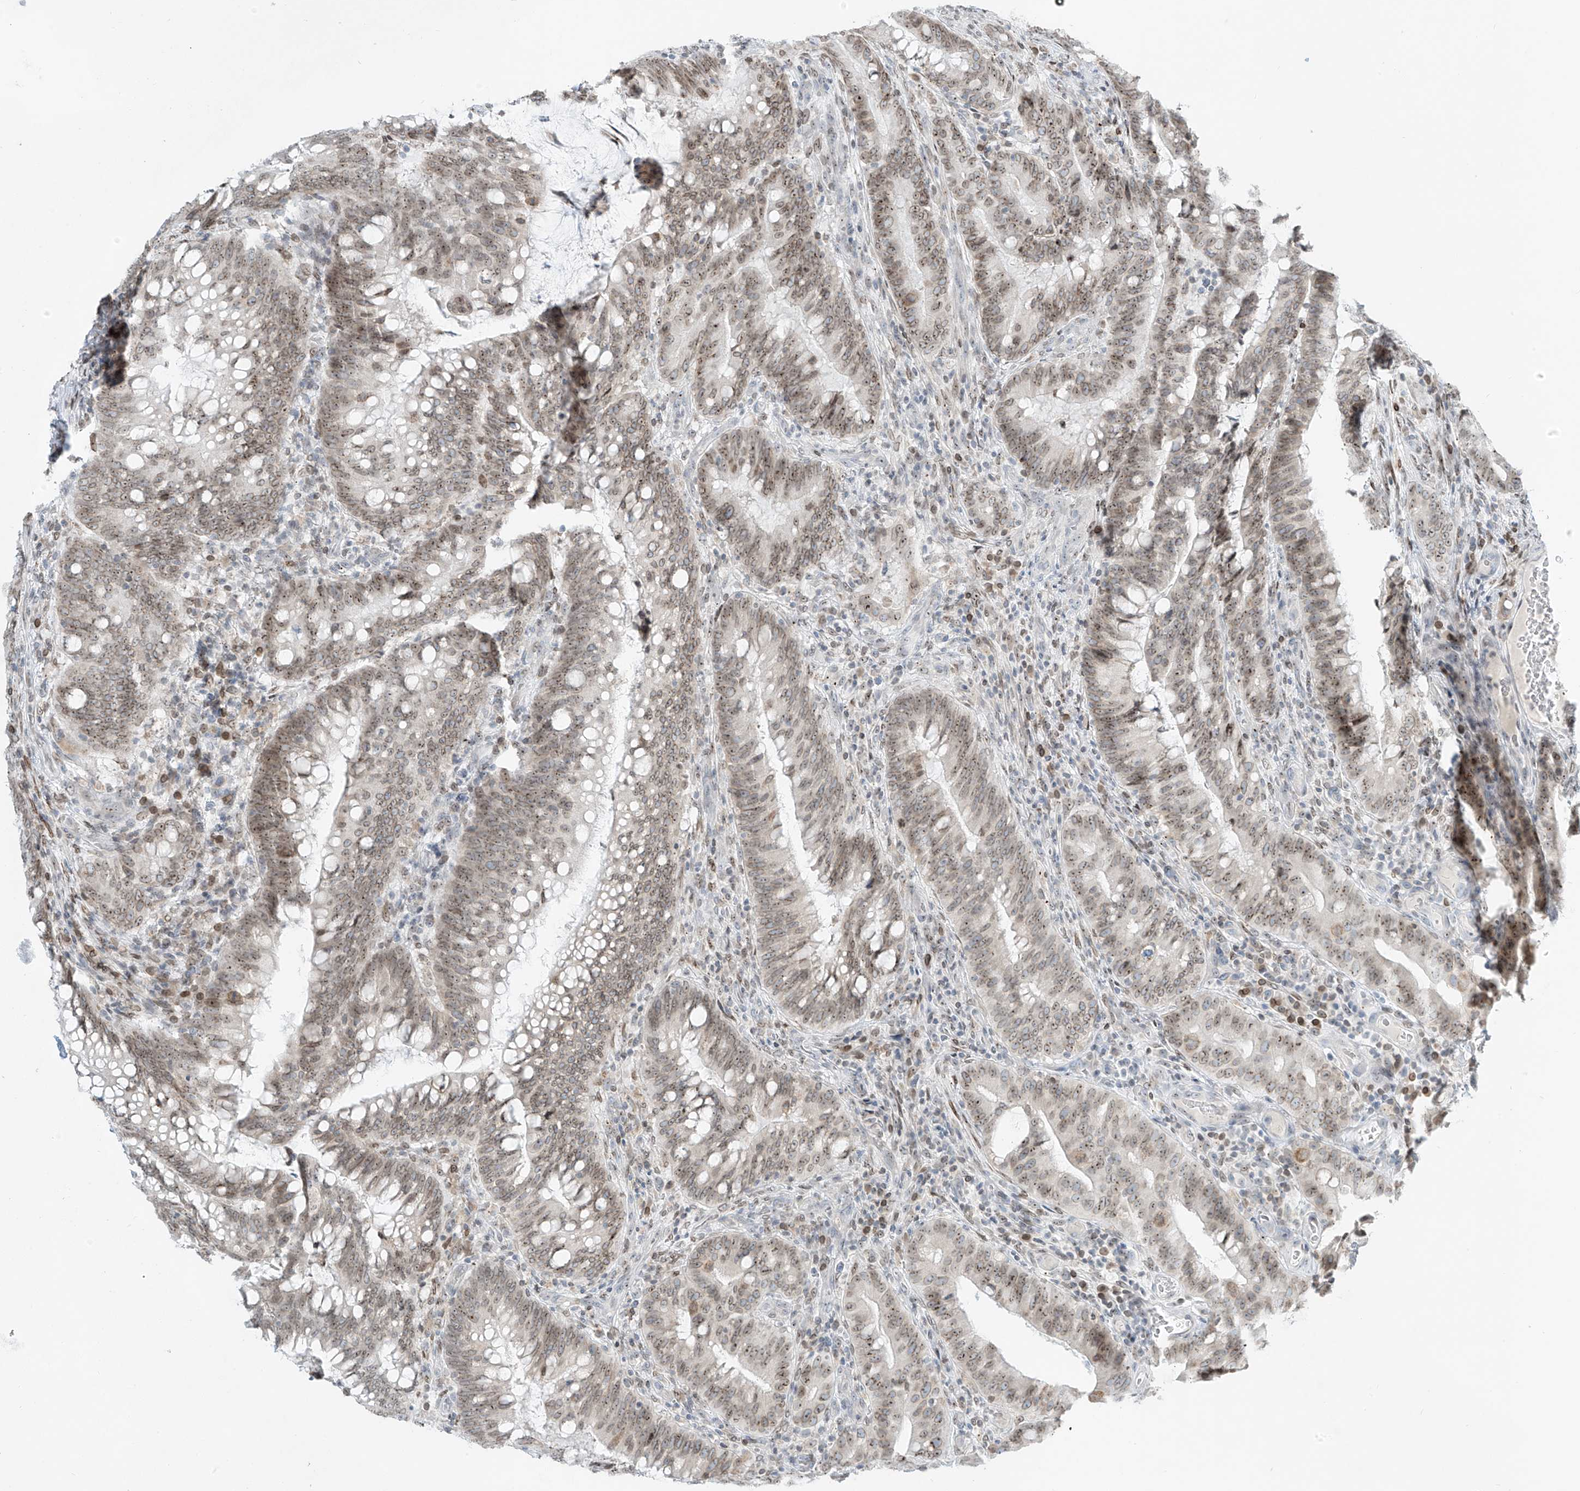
{"staining": {"intensity": "moderate", "quantity": ">75%", "location": "cytoplasmic/membranous,nuclear"}, "tissue": "colorectal cancer", "cell_type": "Tumor cells", "image_type": "cancer", "snomed": [{"axis": "morphology", "description": "Adenocarcinoma, NOS"}, {"axis": "topography", "description": "Colon"}], "caption": "Immunohistochemistry (IHC) staining of adenocarcinoma (colorectal), which exhibits medium levels of moderate cytoplasmic/membranous and nuclear staining in about >75% of tumor cells indicating moderate cytoplasmic/membranous and nuclear protein positivity. The staining was performed using DAB (brown) for protein detection and nuclei were counterstained in hematoxylin (blue).", "gene": "SAMD15", "patient": {"sex": "female", "age": 66}}